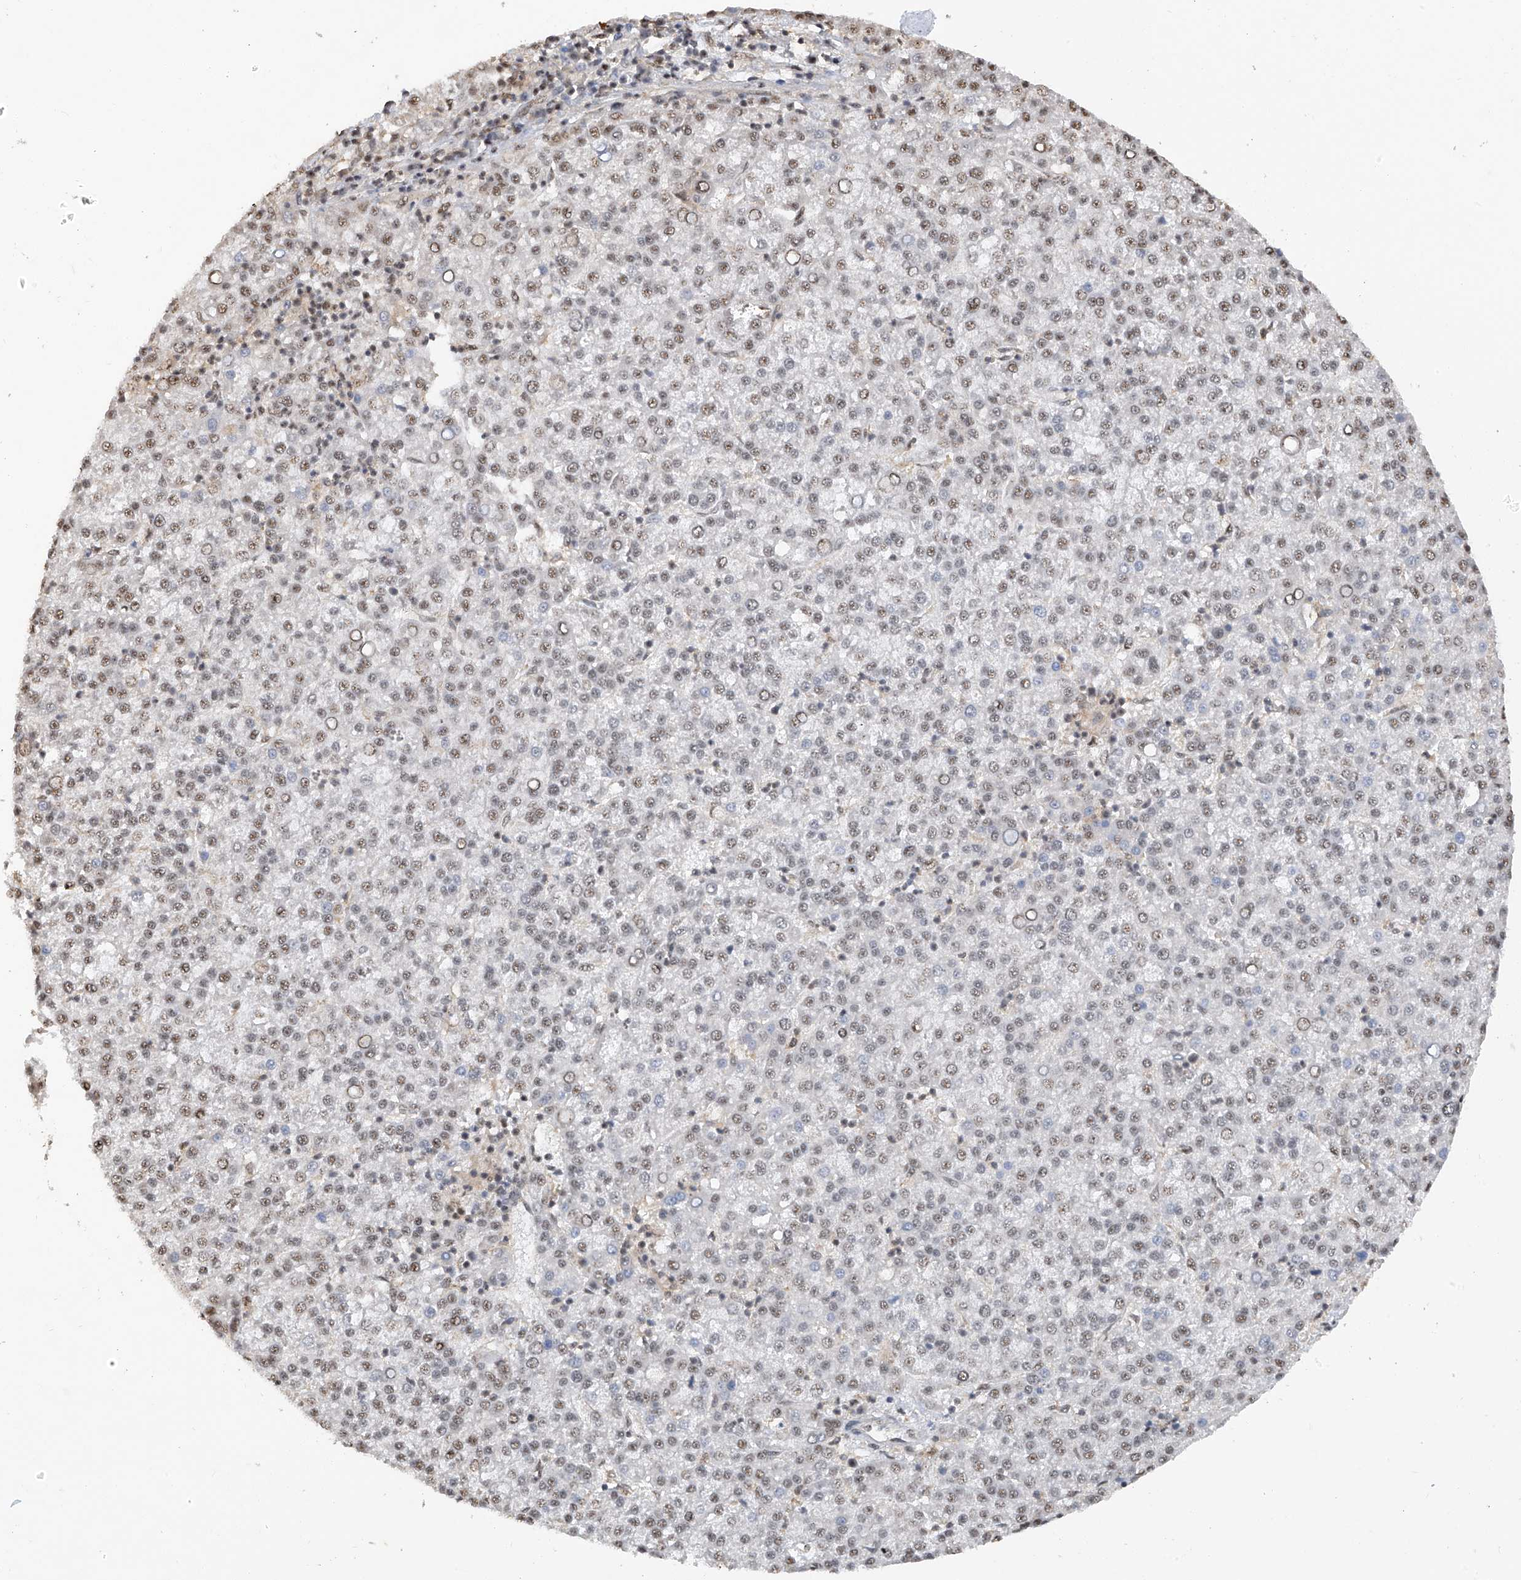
{"staining": {"intensity": "weak", "quantity": "<25%", "location": "nuclear"}, "tissue": "liver cancer", "cell_type": "Tumor cells", "image_type": "cancer", "snomed": [{"axis": "morphology", "description": "Carcinoma, Hepatocellular, NOS"}, {"axis": "topography", "description": "Liver"}], "caption": "The histopathology image reveals no staining of tumor cells in liver cancer.", "gene": "C1orf131", "patient": {"sex": "female", "age": 58}}